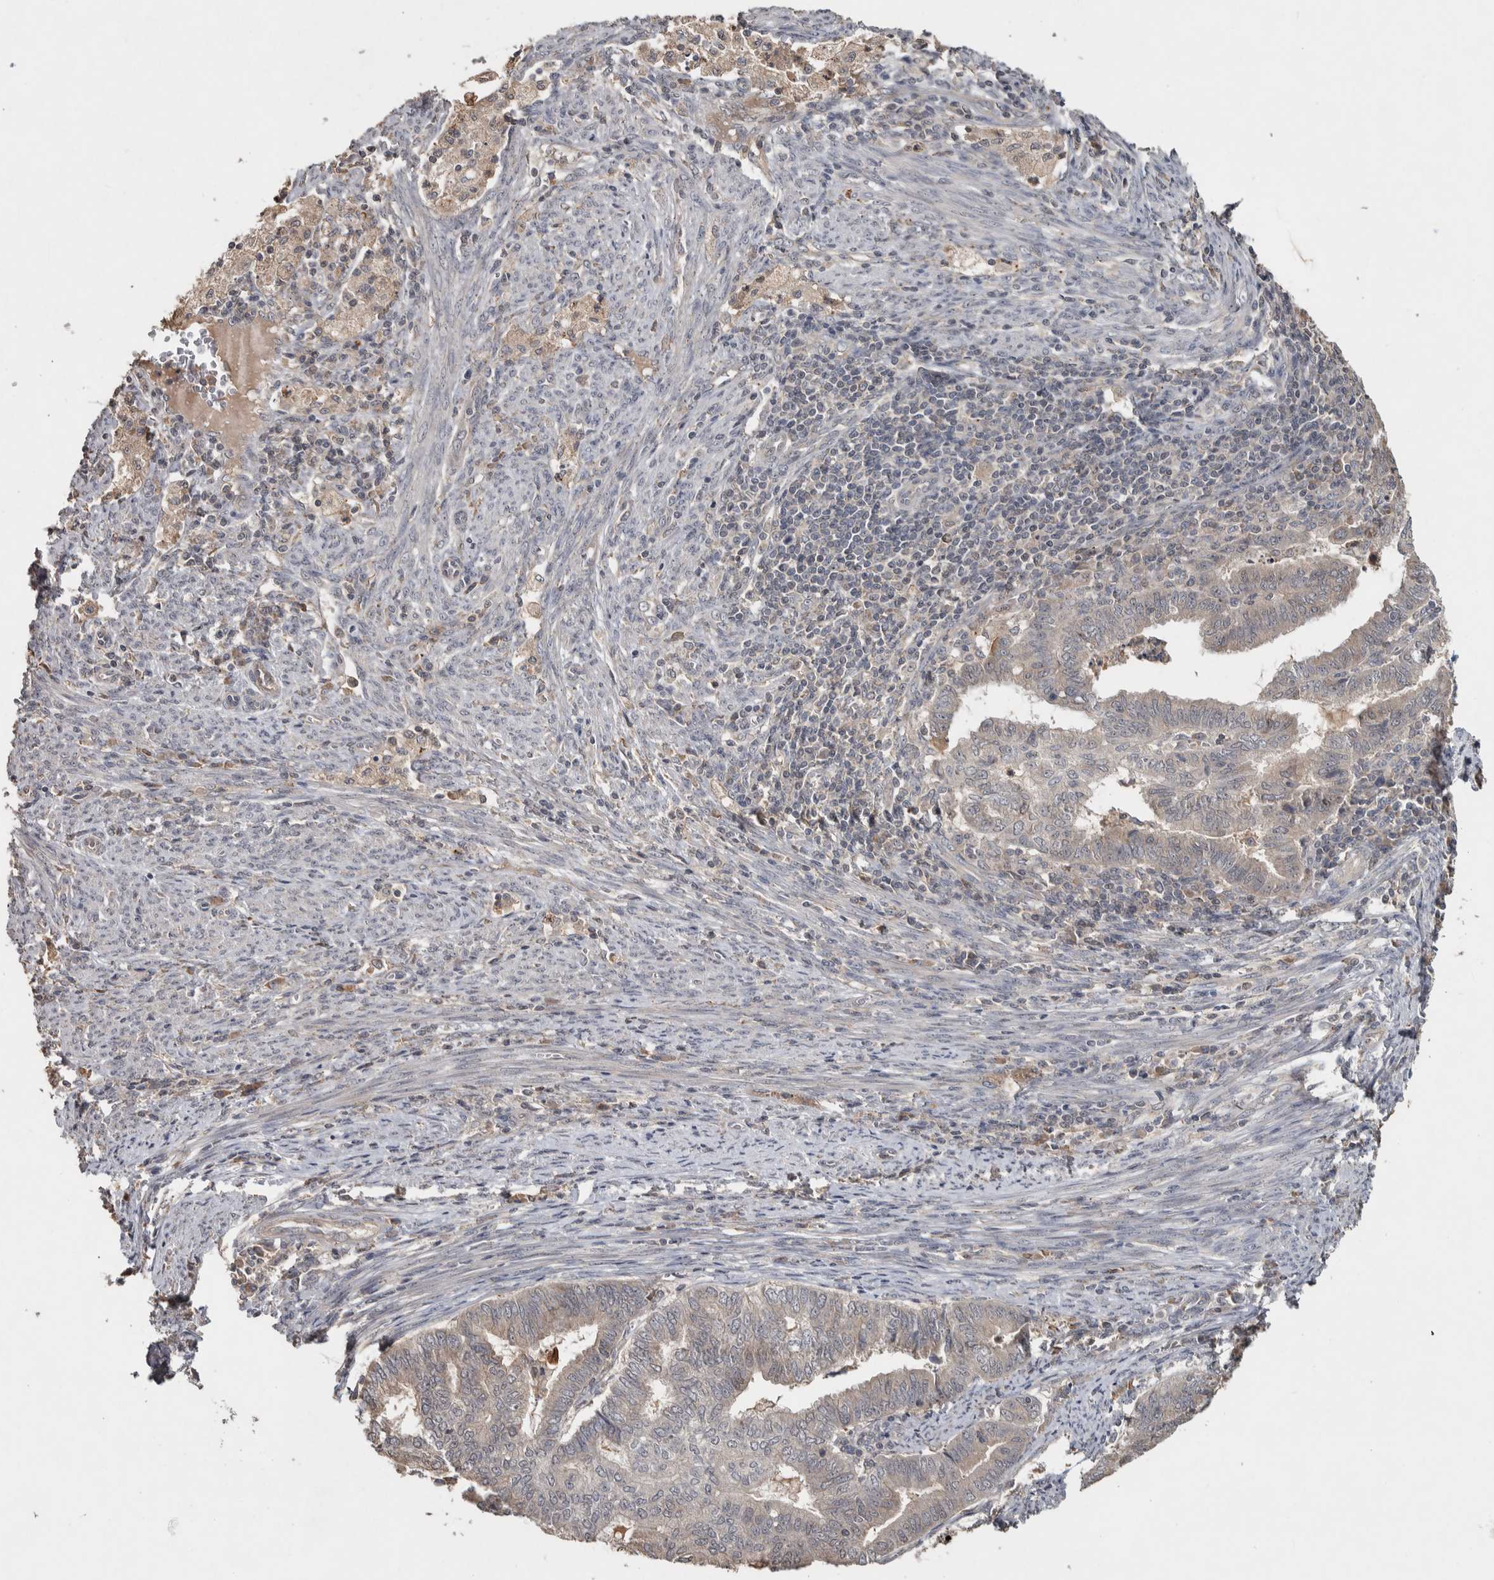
{"staining": {"intensity": "weak", "quantity": "<25%", "location": "cytoplasmic/membranous"}, "tissue": "endometrial cancer", "cell_type": "Tumor cells", "image_type": "cancer", "snomed": [{"axis": "morphology", "description": "Polyp, NOS"}, {"axis": "morphology", "description": "Adenocarcinoma, NOS"}, {"axis": "morphology", "description": "Adenoma, NOS"}, {"axis": "topography", "description": "Endometrium"}], "caption": "Tumor cells show no significant protein positivity in endometrial cancer (adenocarcinoma). Brightfield microscopy of immunohistochemistry (IHC) stained with DAB (3,3'-diaminobenzidine) (brown) and hematoxylin (blue), captured at high magnification.", "gene": "EIF3H", "patient": {"sex": "female", "age": 79}}